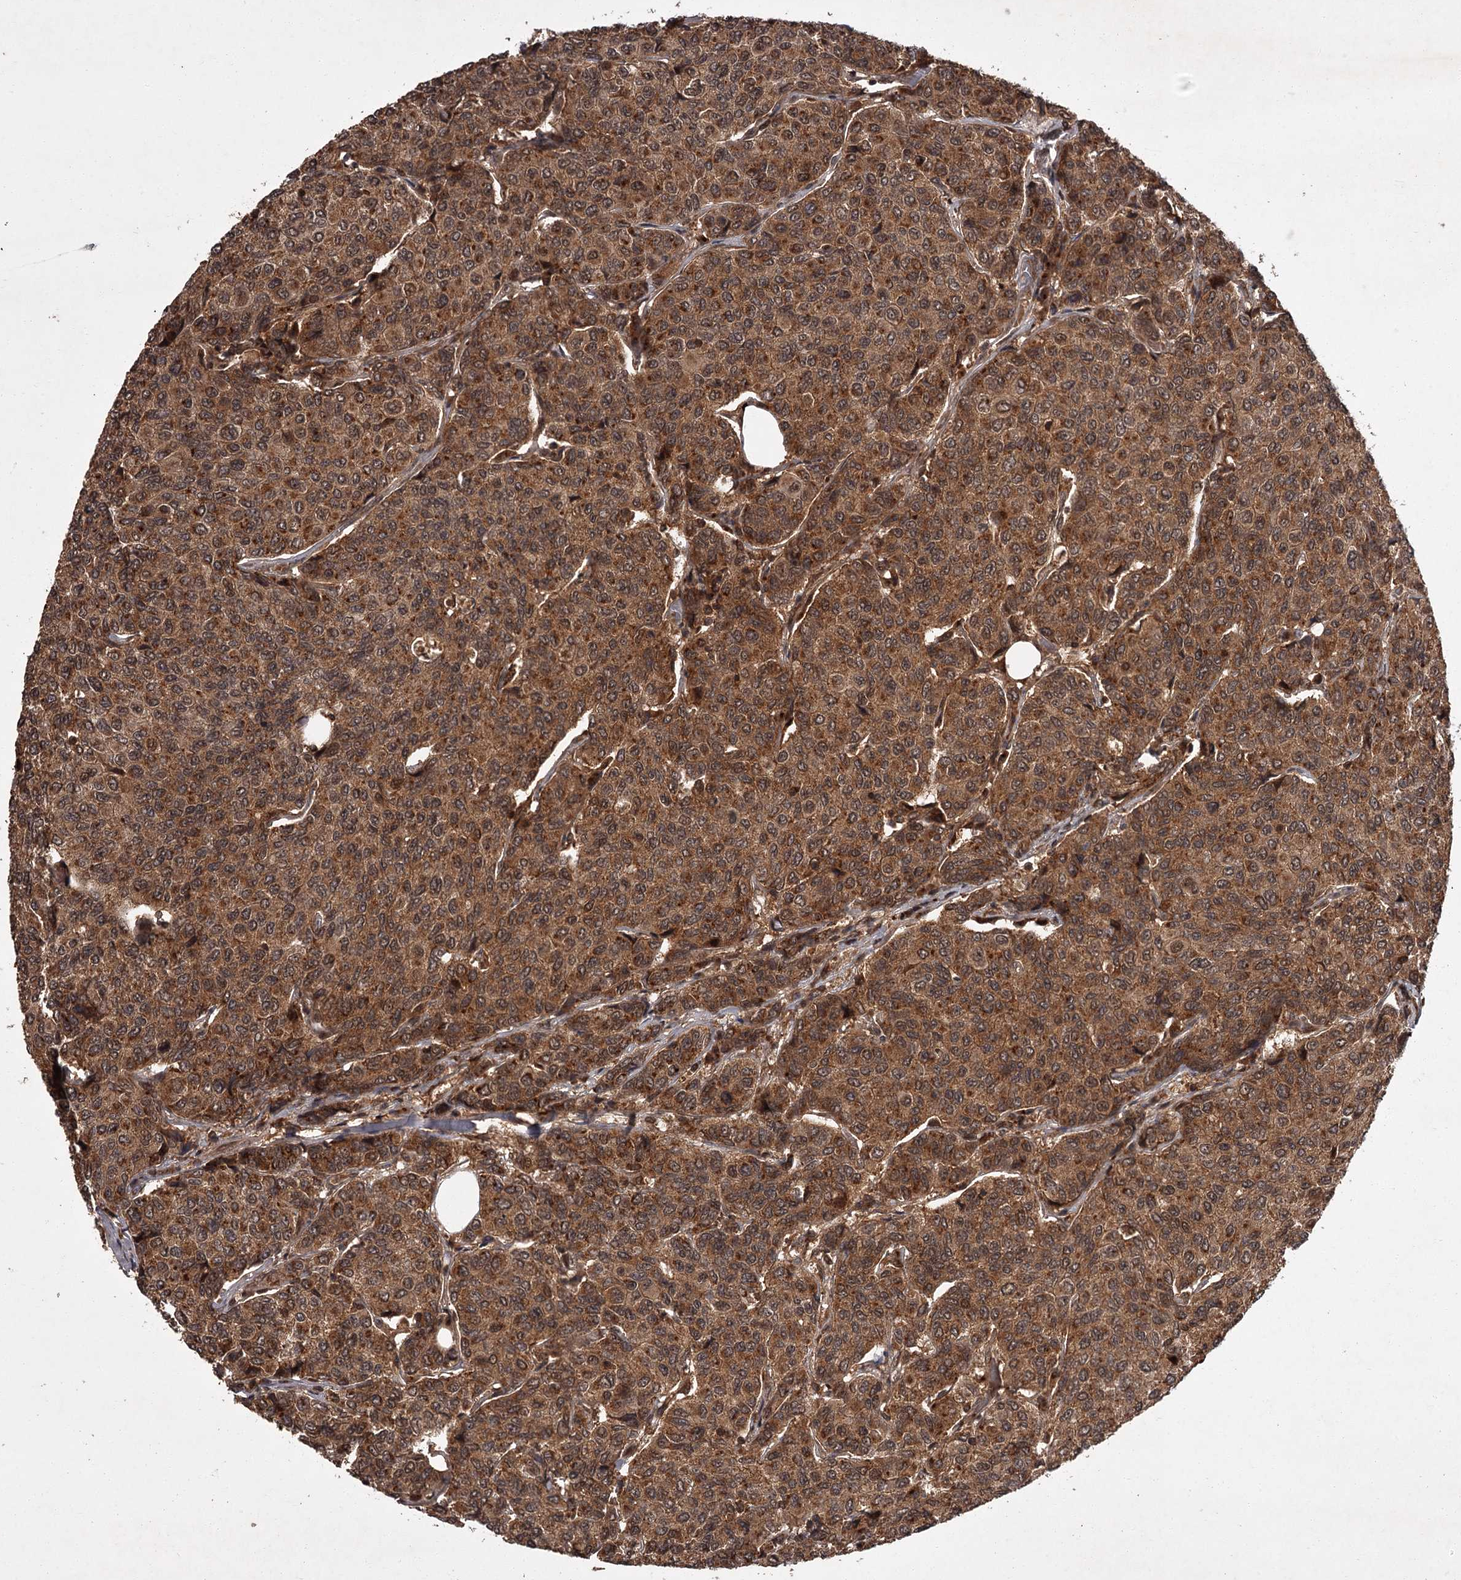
{"staining": {"intensity": "strong", "quantity": ">75%", "location": "cytoplasmic/membranous"}, "tissue": "breast cancer", "cell_type": "Tumor cells", "image_type": "cancer", "snomed": [{"axis": "morphology", "description": "Duct carcinoma"}, {"axis": "topography", "description": "Breast"}], "caption": "Strong cytoplasmic/membranous positivity for a protein is identified in about >75% of tumor cells of breast intraductal carcinoma using immunohistochemistry.", "gene": "TBC1D23", "patient": {"sex": "female", "age": 55}}